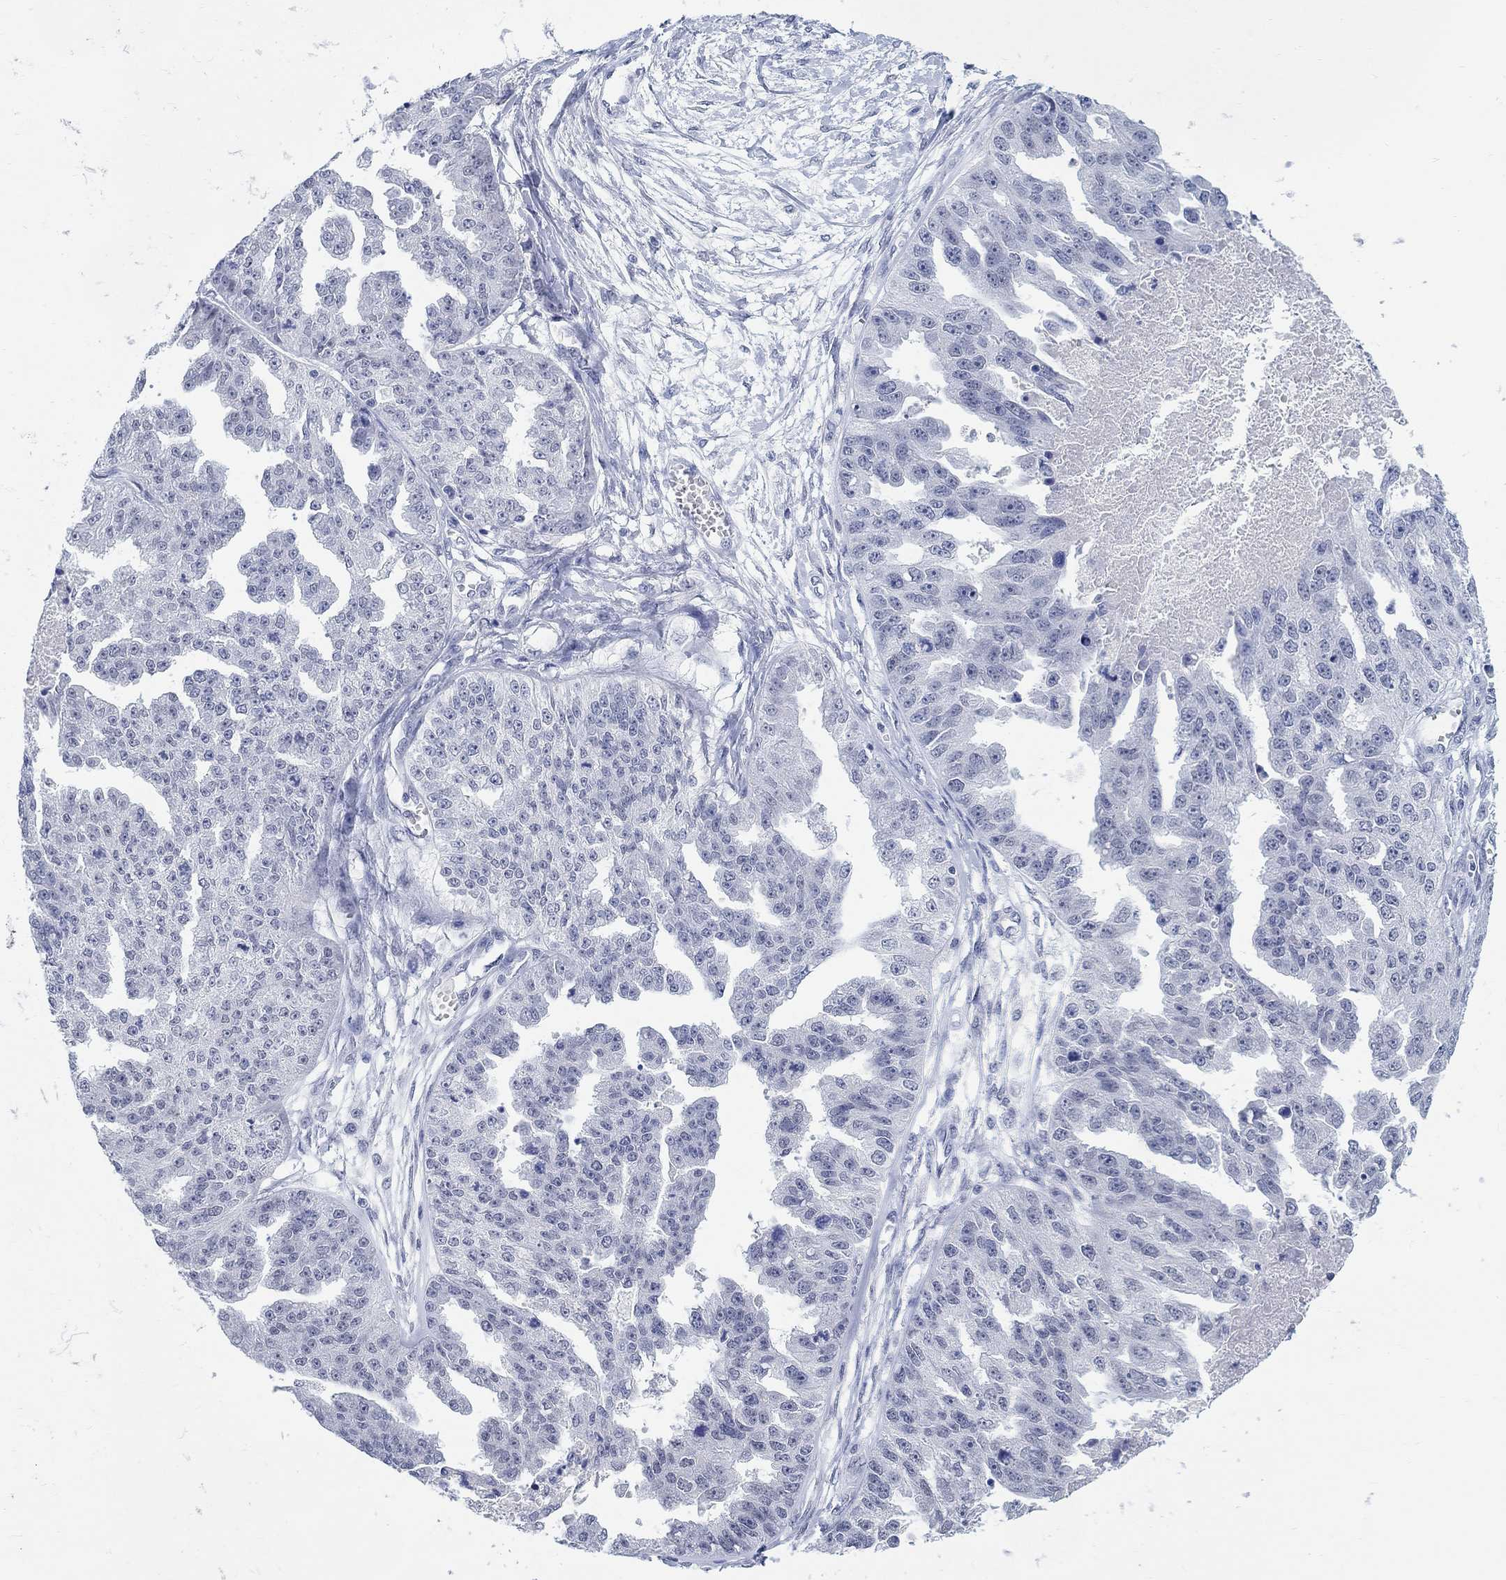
{"staining": {"intensity": "negative", "quantity": "none", "location": "none"}, "tissue": "ovarian cancer", "cell_type": "Tumor cells", "image_type": "cancer", "snomed": [{"axis": "morphology", "description": "Cystadenocarcinoma, serous, NOS"}, {"axis": "topography", "description": "Ovary"}], "caption": "Serous cystadenocarcinoma (ovarian) stained for a protein using IHC exhibits no staining tumor cells.", "gene": "ANKS1B", "patient": {"sex": "female", "age": 58}}